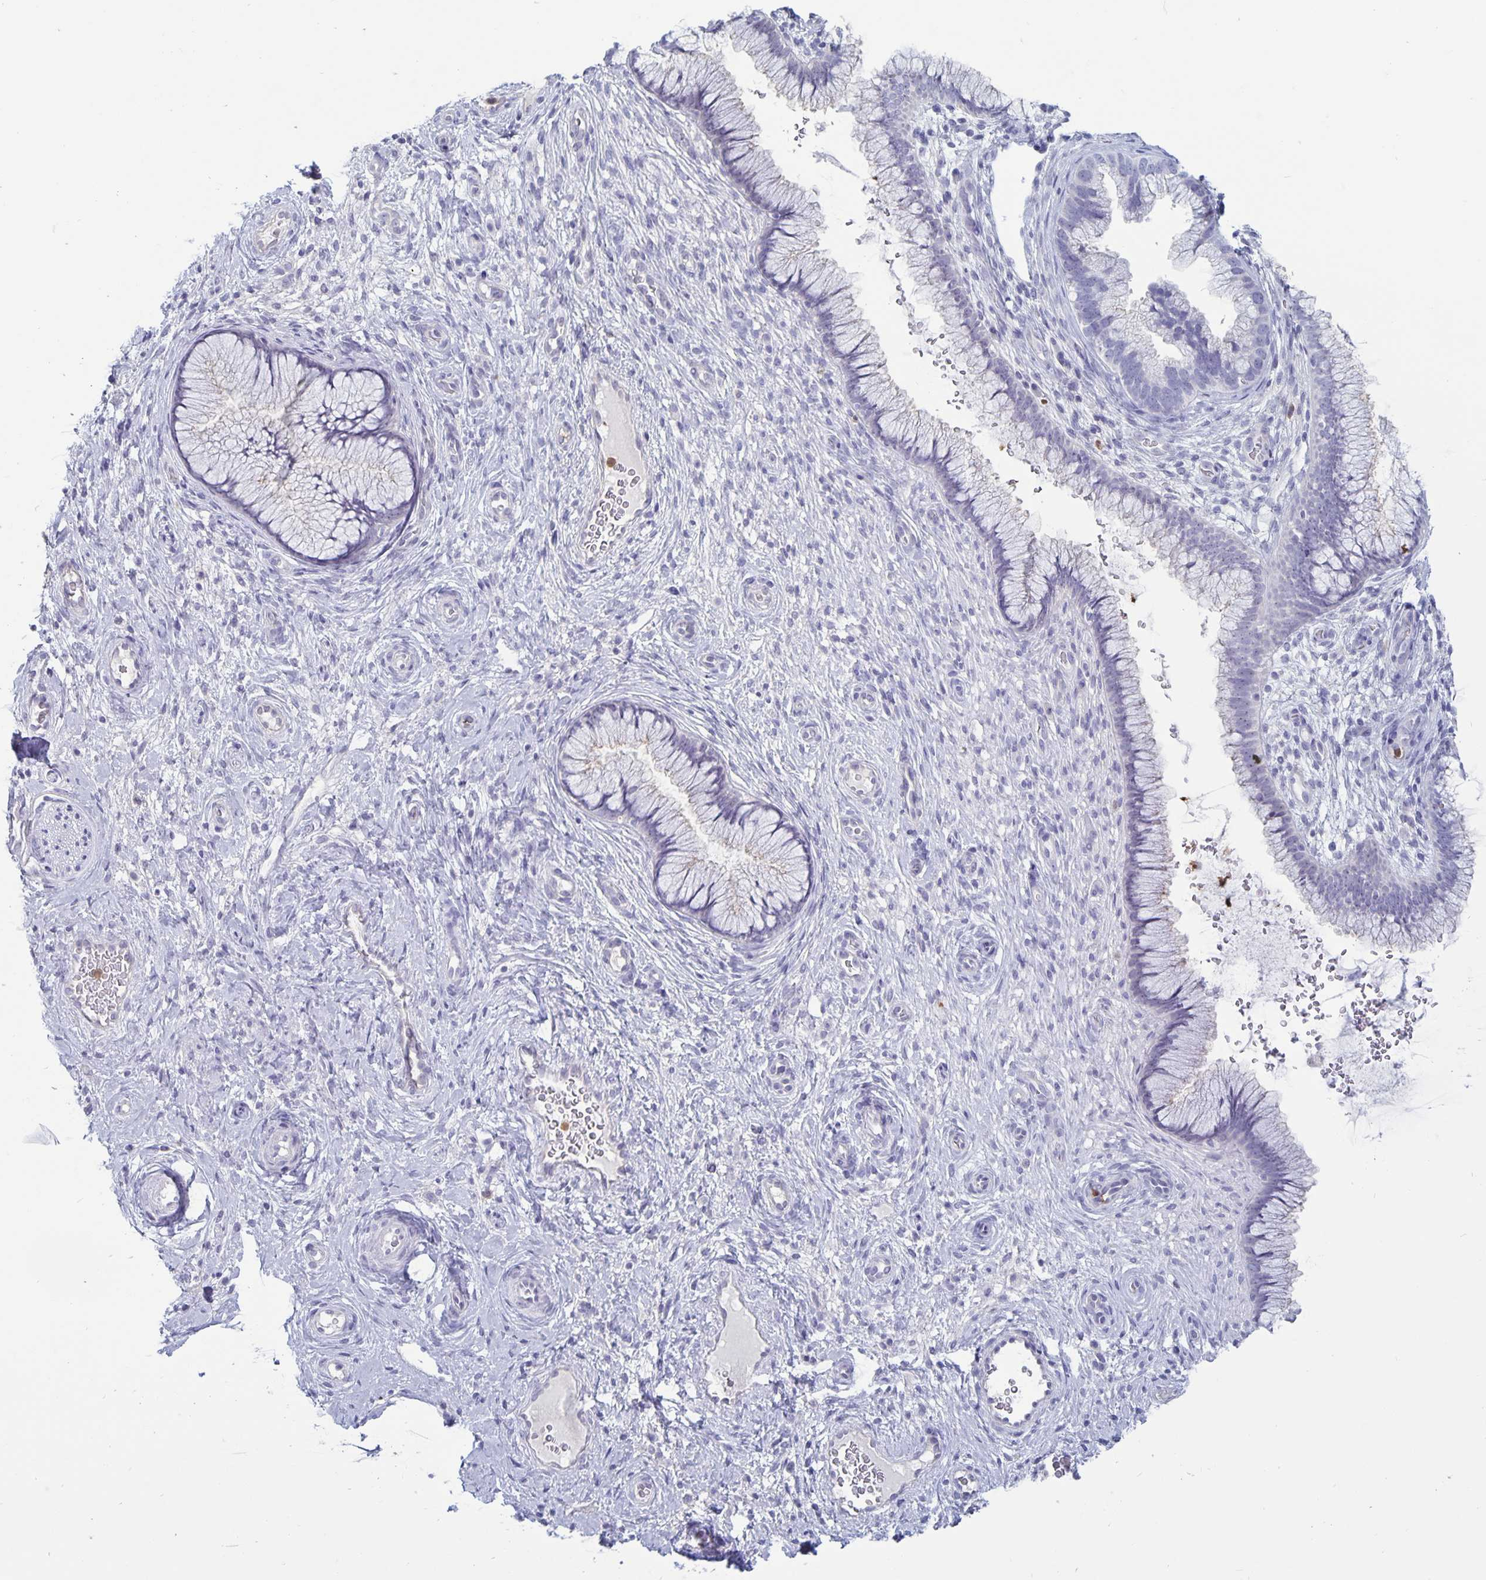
{"staining": {"intensity": "negative", "quantity": "none", "location": "none"}, "tissue": "cervix", "cell_type": "Glandular cells", "image_type": "normal", "snomed": [{"axis": "morphology", "description": "Normal tissue, NOS"}, {"axis": "topography", "description": "Cervix"}], "caption": "The IHC micrograph has no significant expression in glandular cells of cervix. (DAB IHC, high magnification).", "gene": "PLCB3", "patient": {"sex": "female", "age": 34}}